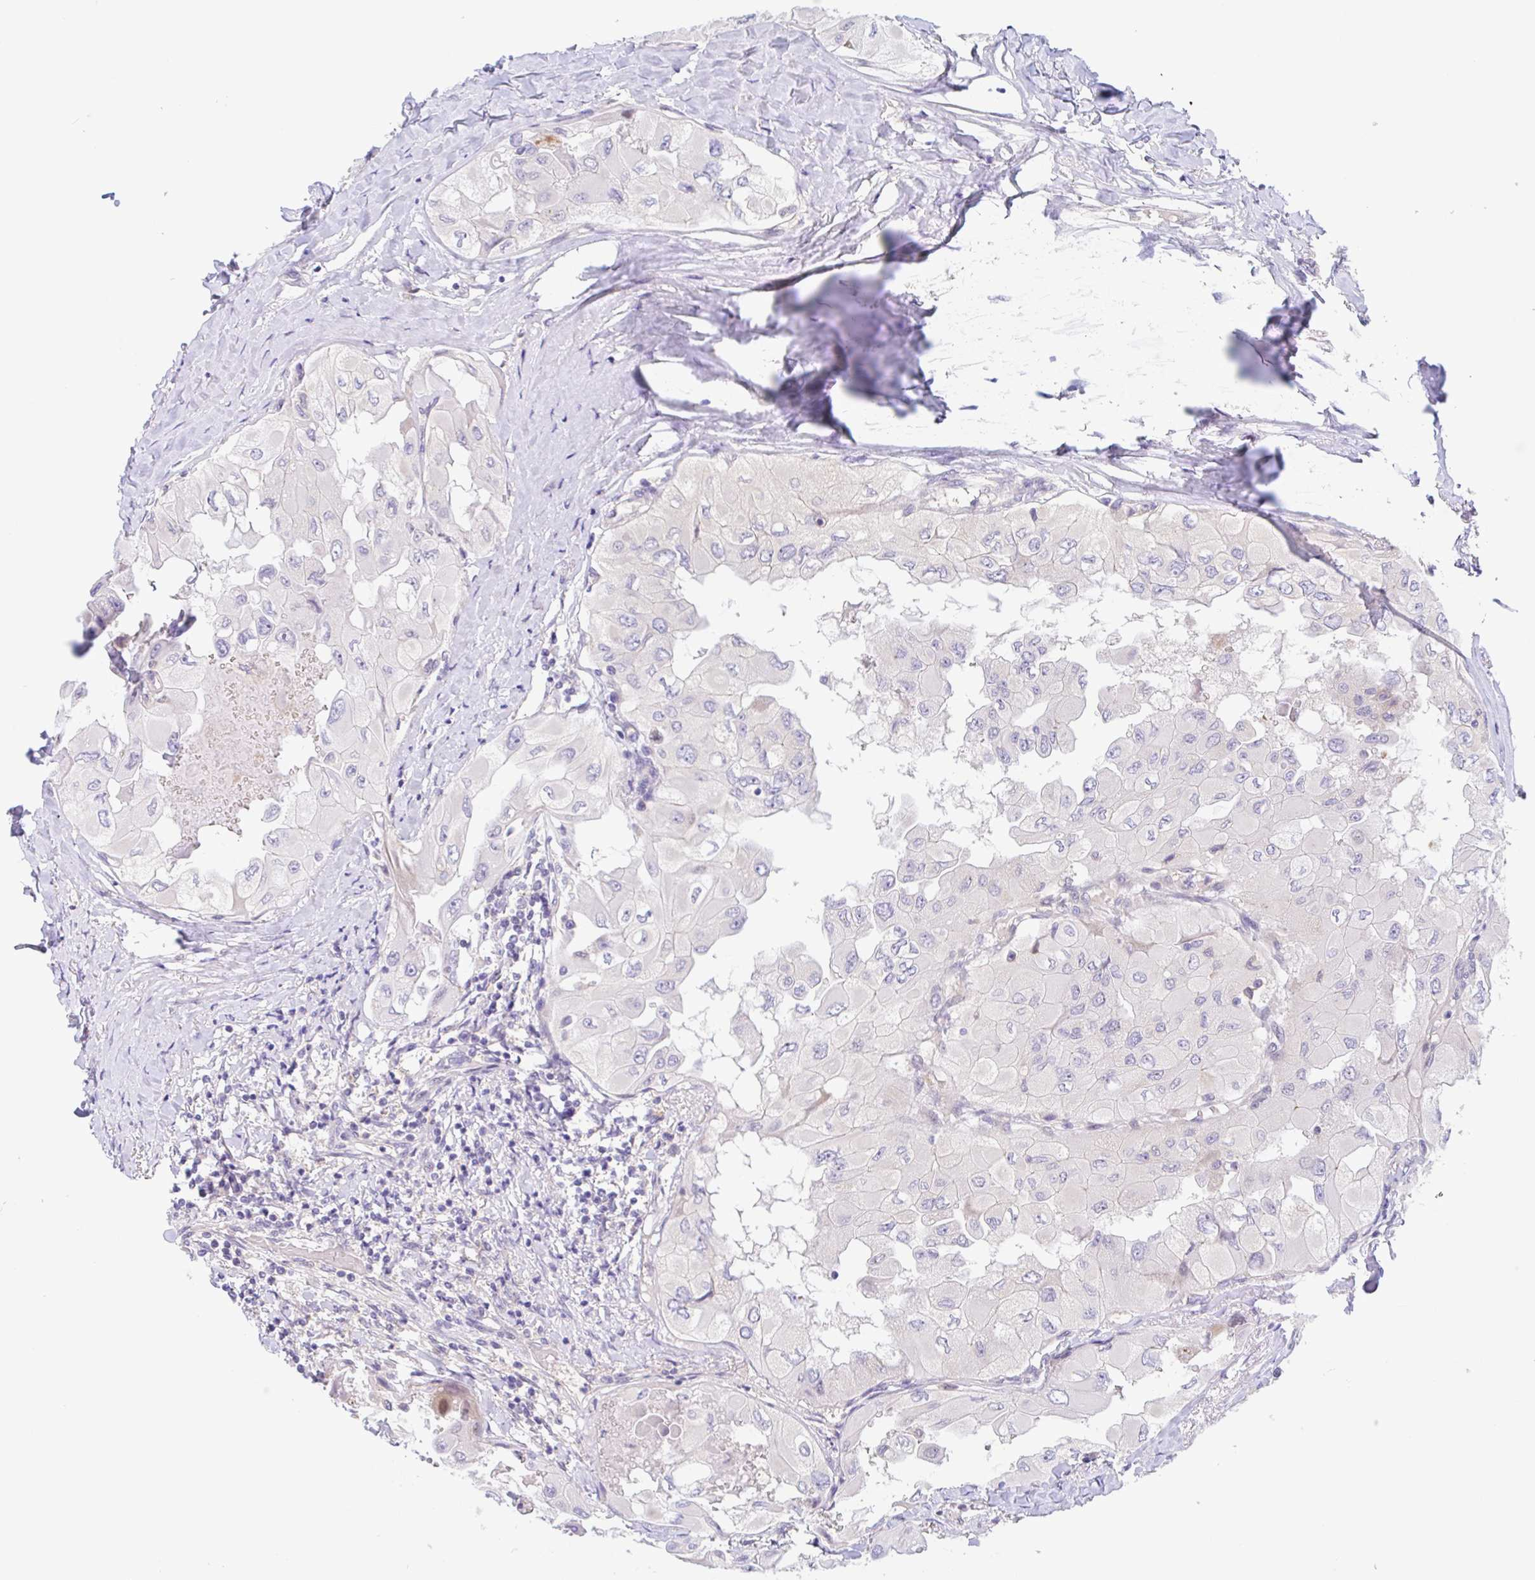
{"staining": {"intensity": "negative", "quantity": "none", "location": "none"}, "tissue": "thyroid cancer", "cell_type": "Tumor cells", "image_type": "cancer", "snomed": [{"axis": "morphology", "description": "Normal tissue, NOS"}, {"axis": "morphology", "description": "Papillary adenocarcinoma, NOS"}, {"axis": "topography", "description": "Thyroid gland"}], "caption": "Tumor cells are negative for brown protein staining in thyroid cancer.", "gene": "TMEM86A", "patient": {"sex": "female", "age": 59}}